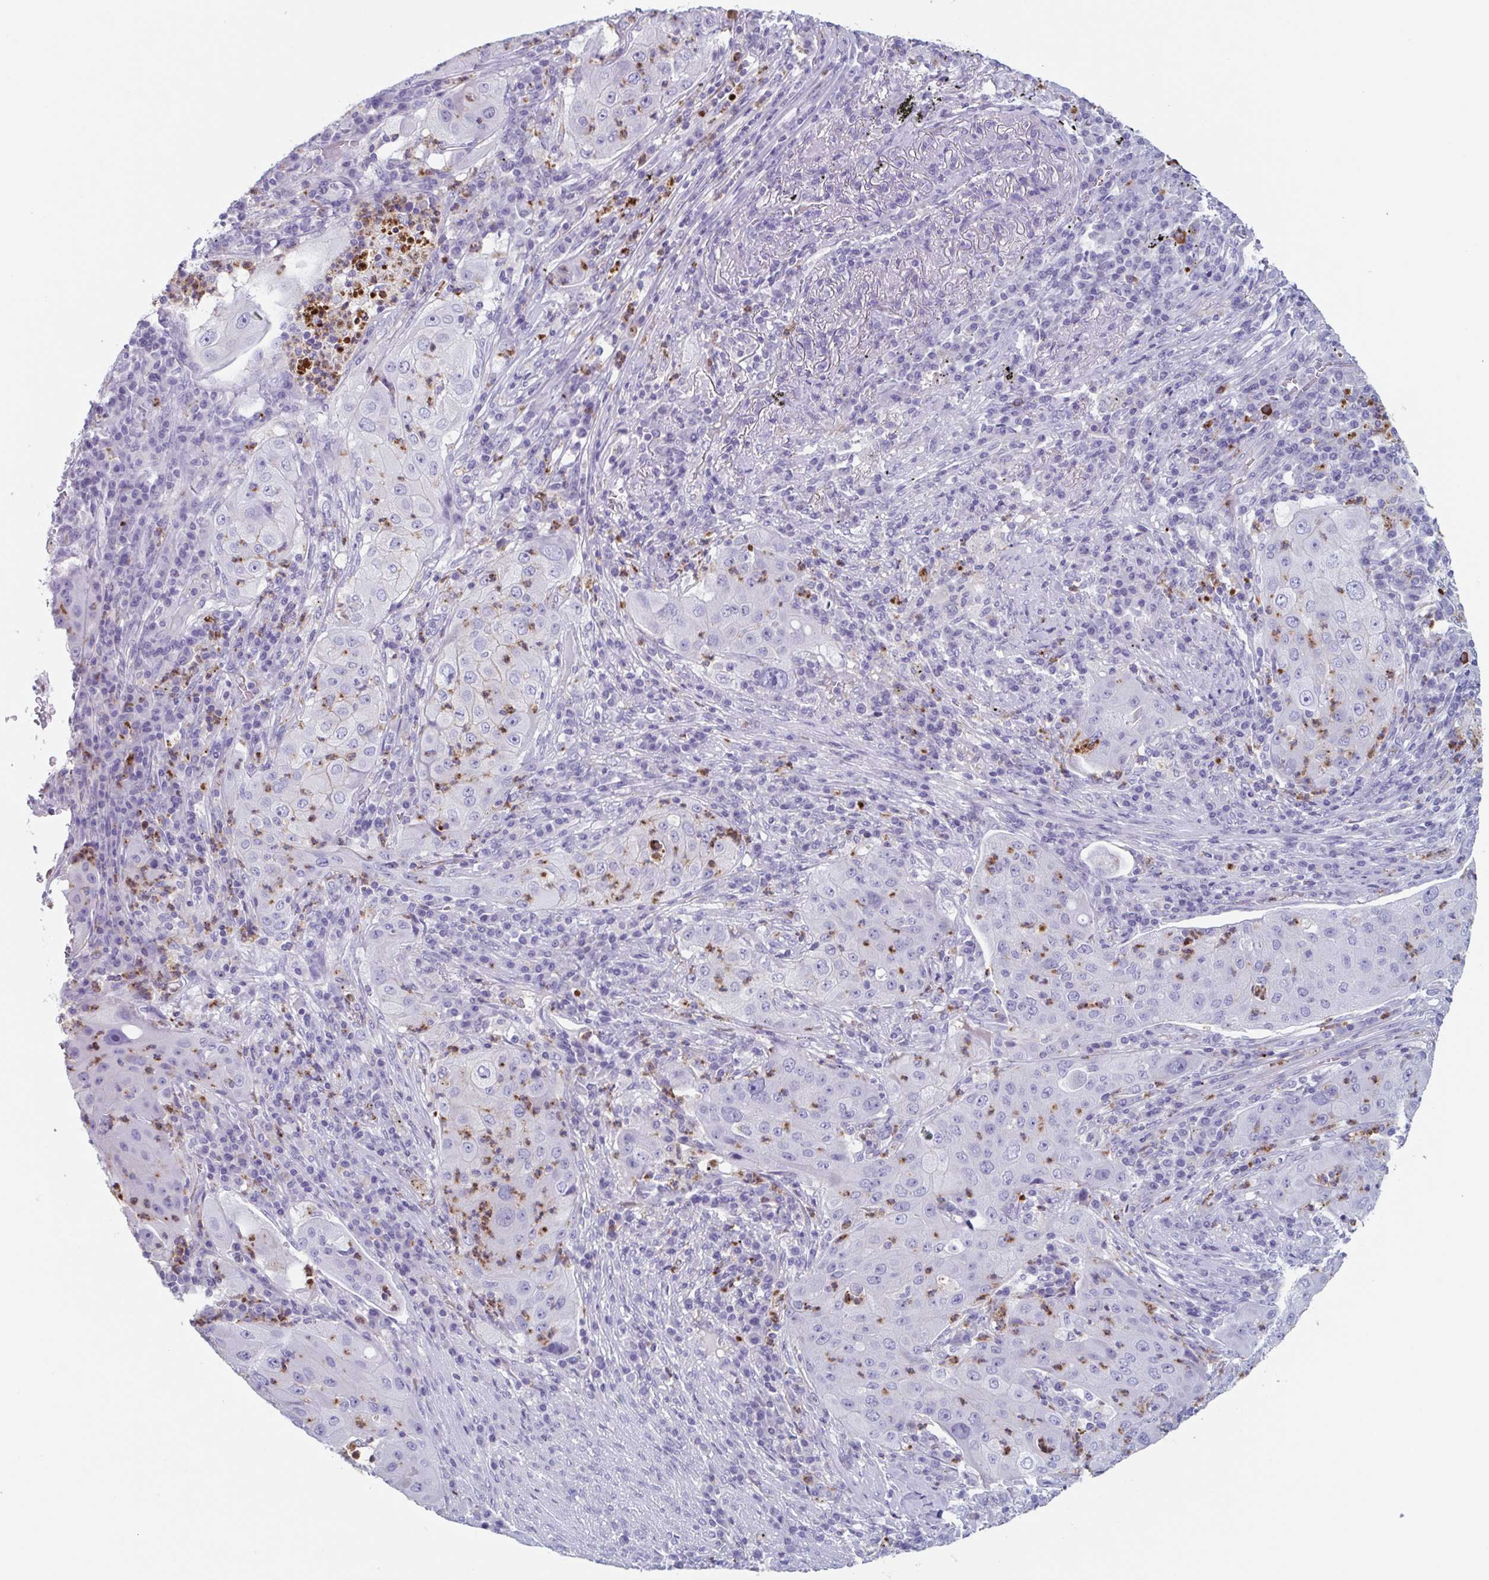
{"staining": {"intensity": "negative", "quantity": "none", "location": "none"}, "tissue": "lung cancer", "cell_type": "Tumor cells", "image_type": "cancer", "snomed": [{"axis": "morphology", "description": "Squamous cell carcinoma, NOS"}, {"axis": "topography", "description": "Lung"}], "caption": "Immunohistochemistry (IHC) of squamous cell carcinoma (lung) shows no positivity in tumor cells.", "gene": "BPI", "patient": {"sex": "female", "age": 59}}